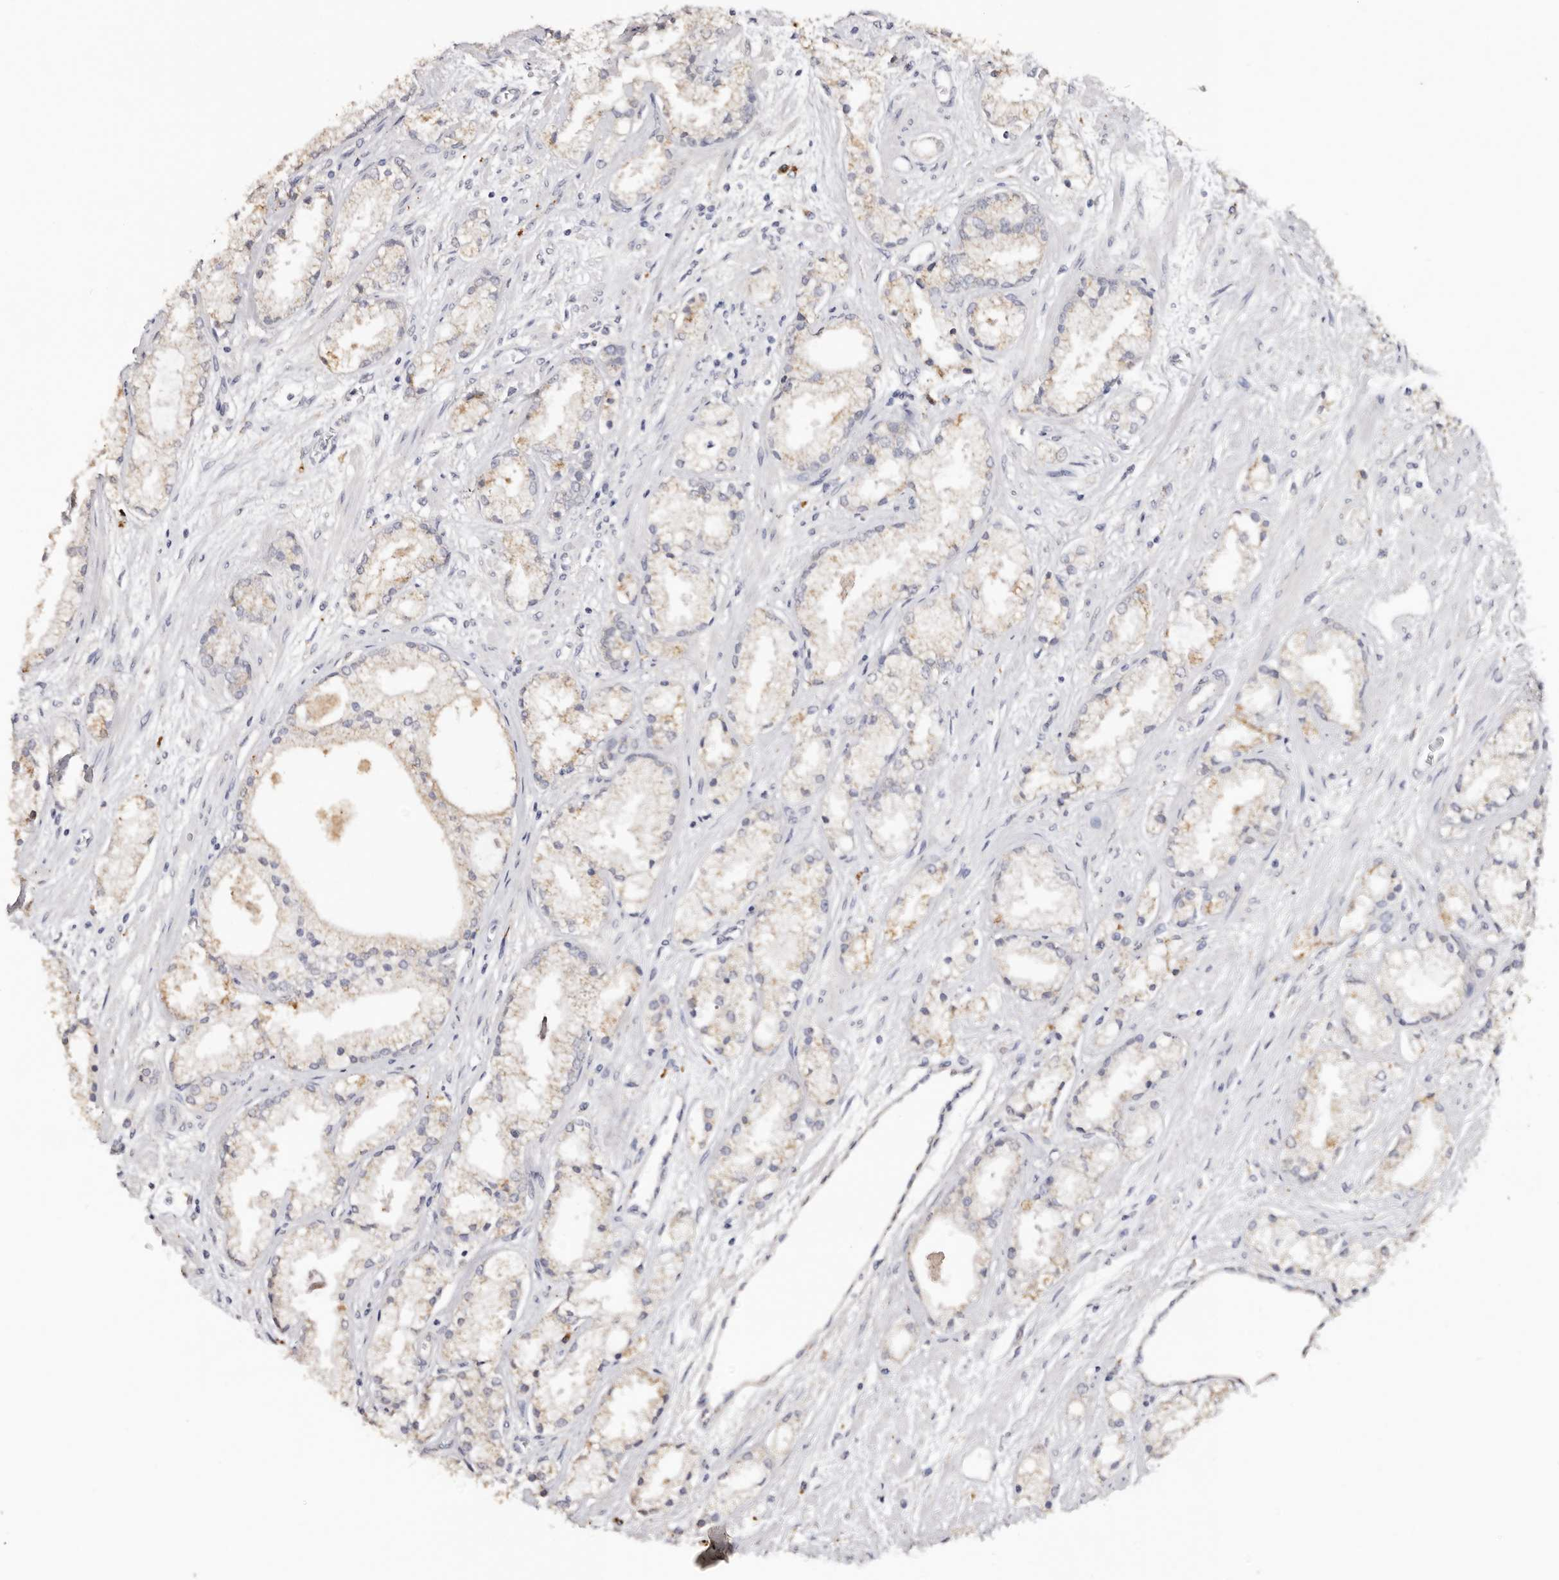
{"staining": {"intensity": "weak", "quantity": "25%-75%", "location": "cytoplasmic/membranous"}, "tissue": "prostate cancer", "cell_type": "Tumor cells", "image_type": "cancer", "snomed": [{"axis": "morphology", "description": "Adenocarcinoma, High grade"}, {"axis": "topography", "description": "Prostate"}], "caption": "A photomicrograph of human prostate high-grade adenocarcinoma stained for a protein demonstrates weak cytoplasmic/membranous brown staining in tumor cells.", "gene": "LGALS7B", "patient": {"sex": "male", "age": 50}}